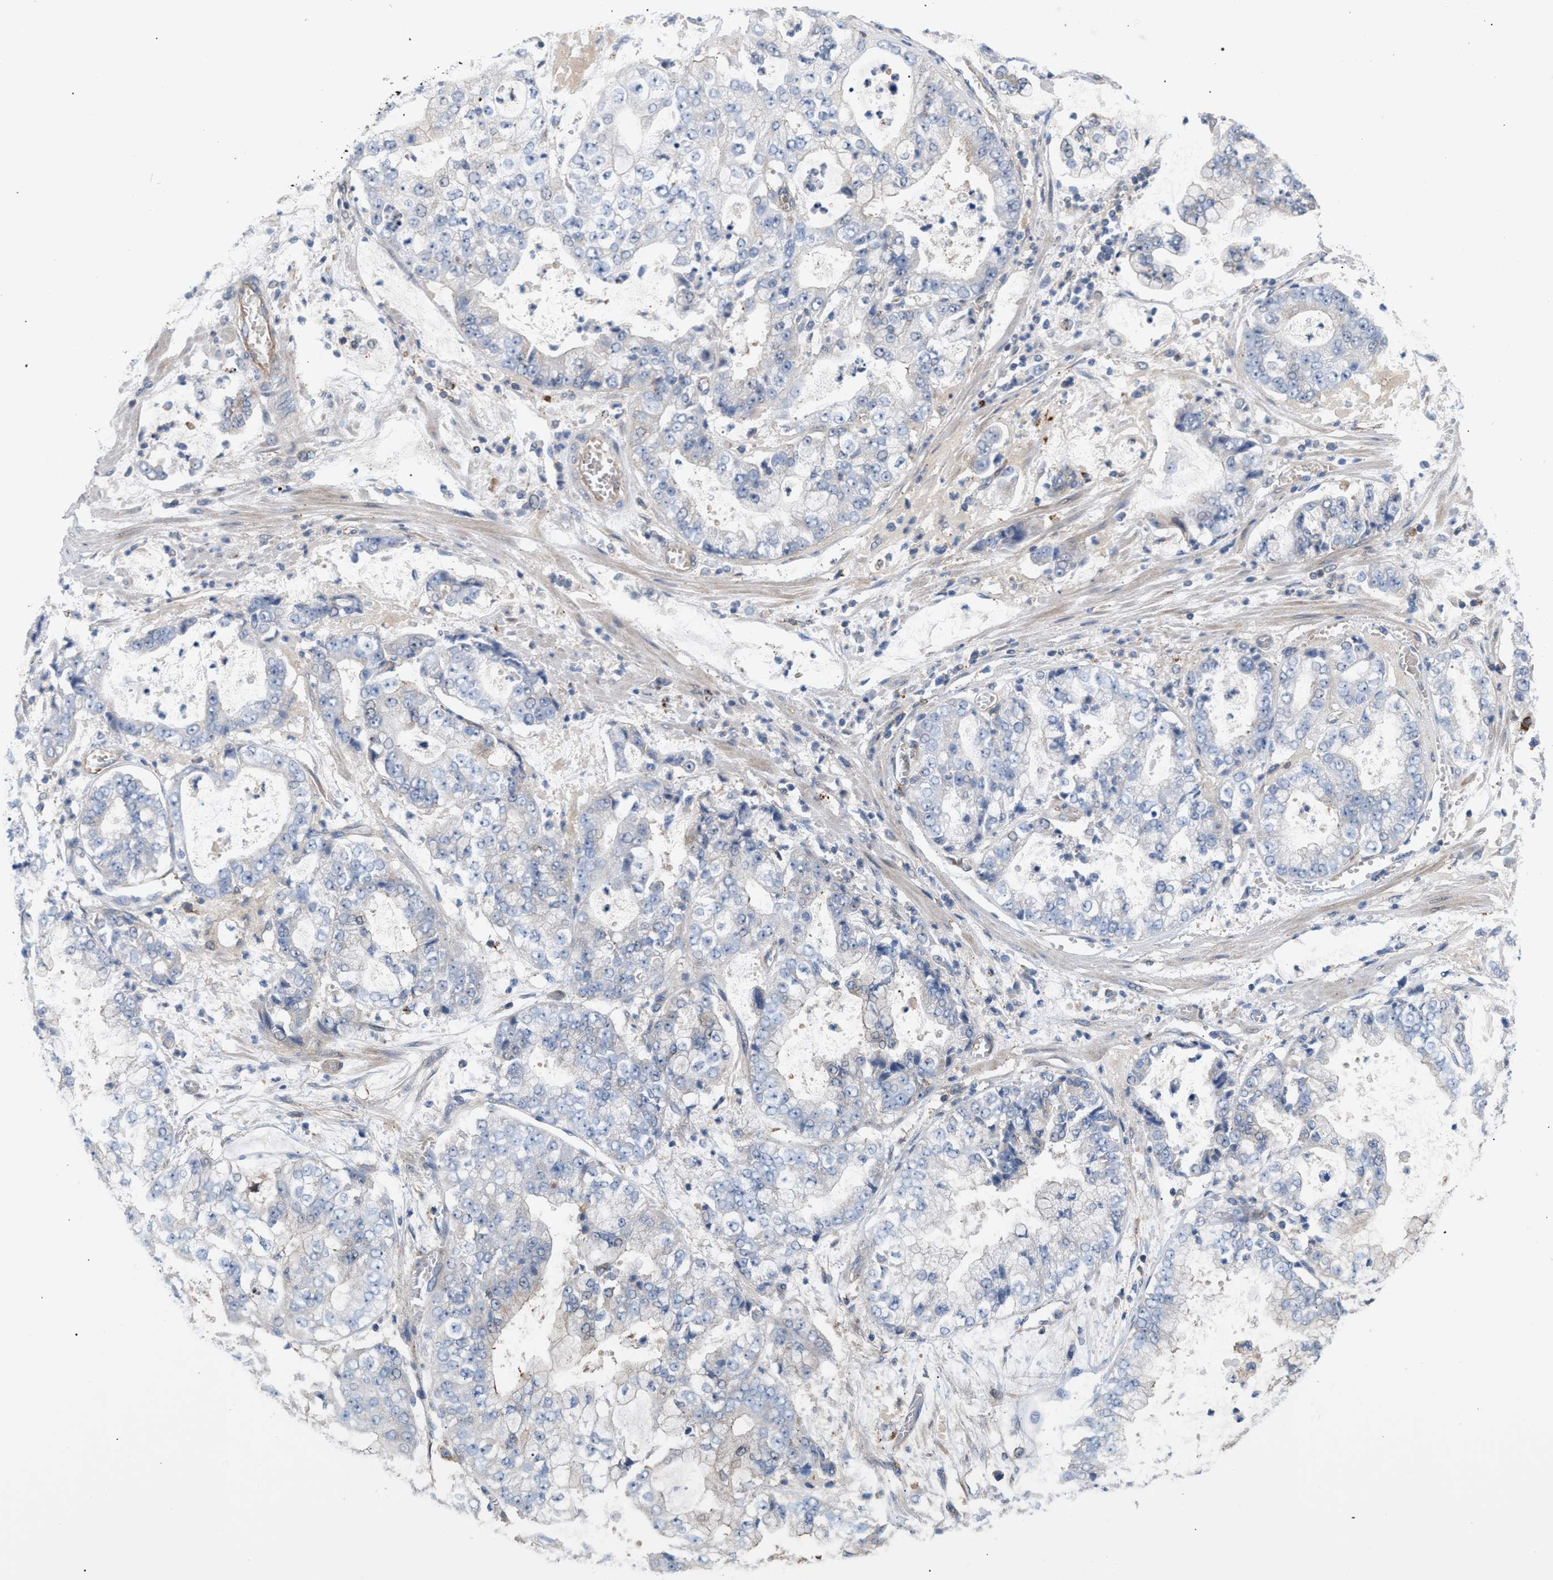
{"staining": {"intensity": "negative", "quantity": "none", "location": "none"}, "tissue": "stomach cancer", "cell_type": "Tumor cells", "image_type": "cancer", "snomed": [{"axis": "morphology", "description": "Adenocarcinoma, NOS"}, {"axis": "topography", "description": "Stomach"}], "caption": "Tumor cells are negative for protein expression in human adenocarcinoma (stomach). The staining was performed using DAB (3,3'-diaminobenzidine) to visualize the protein expression in brown, while the nuclei were stained in blue with hematoxylin (Magnification: 20x).", "gene": "MBTD1", "patient": {"sex": "male", "age": 76}}